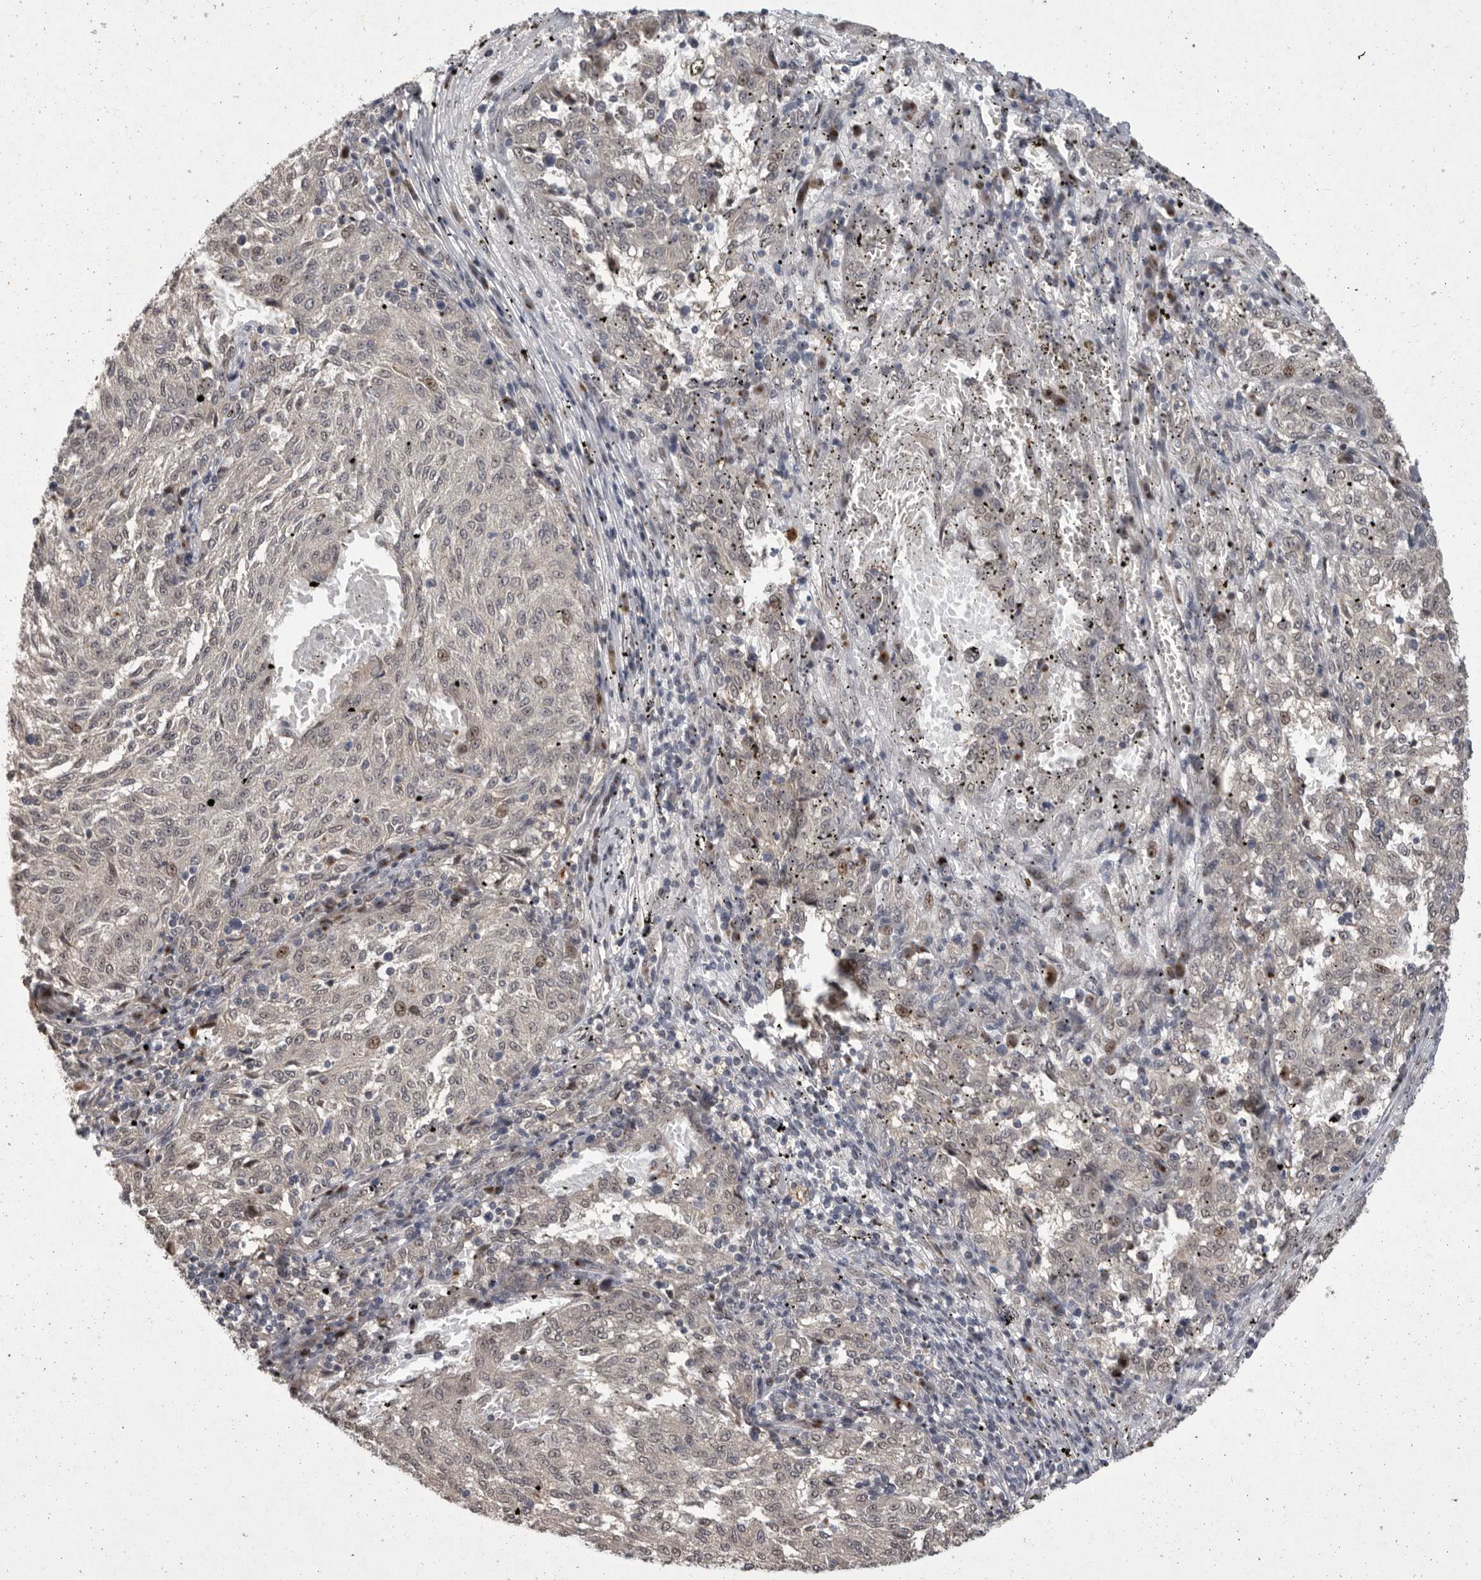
{"staining": {"intensity": "weak", "quantity": "<25%", "location": "nuclear"}, "tissue": "melanoma", "cell_type": "Tumor cells", "image_type": "cancer", "snomed": [{"axis": "morphology", "description": "Malignant melanoma, NOS"}, {"axis": "topography", "description": "Skin"}], "caption": "This image is of melanoma stained with immunohistochemistry to label a protein in brown with the nuclei are counter-stained blue. There is no positivity in tumor cells.", "gene": "MAN2A1", "patient": {"sex": "female", "age": 72}}